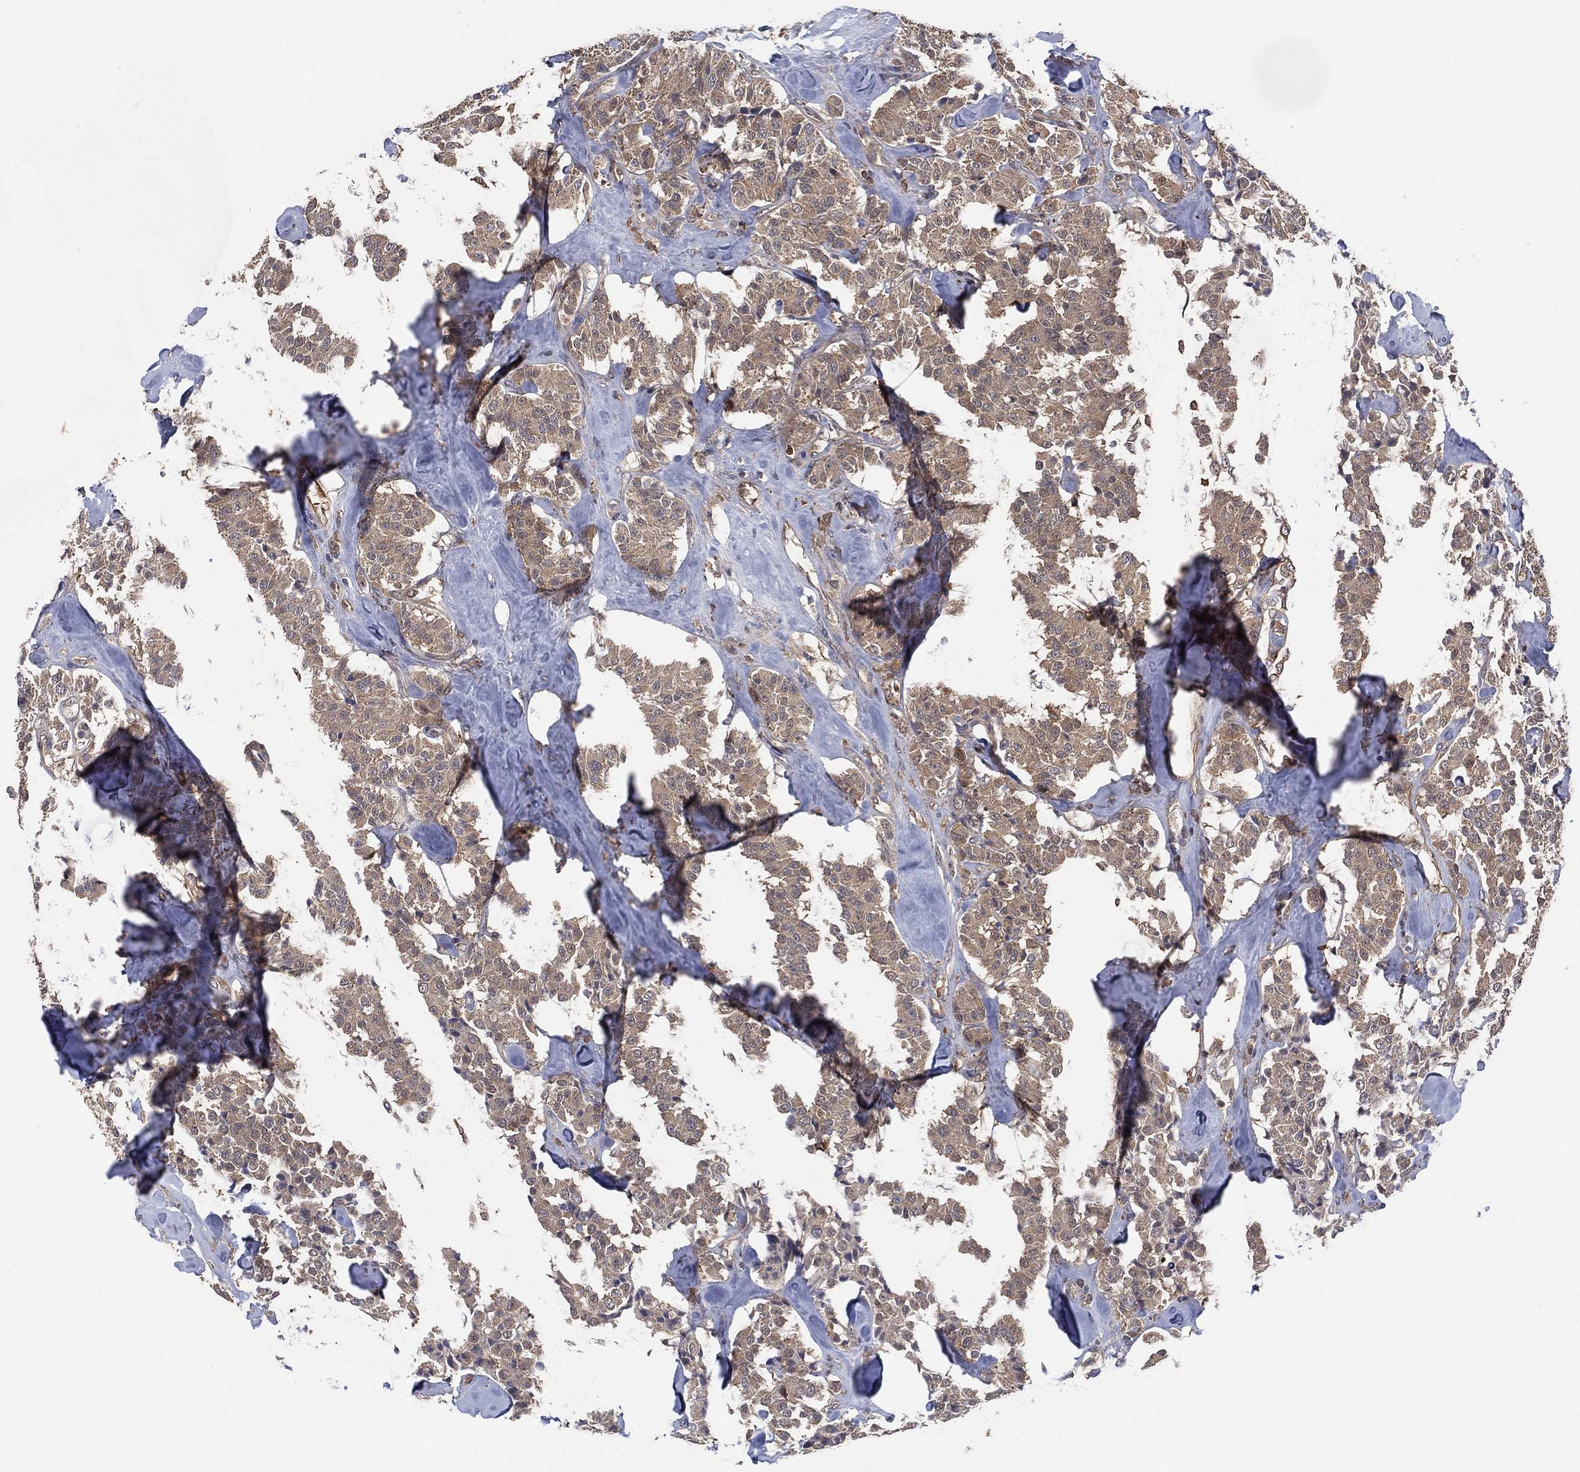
{"staining": {"intensity": "weak", "quantity": ">75%", "location": "cytoplasmic/membranous"}, "tissue": "carcinoid", "cell_type": "Tumor cells", "image_type": "cancer", "snomed": [{"axis": "morphology", "description": "Carcinoid, malignant, NOS"}, {"axis": "topography", "description": "Pancreas"}], "caption": "Carcinoid was stained to show a protein in brown. There is low levels of weak cytoplasmic/membranous positivity in about >75% of tumor cells.", "gene": "PSMG4", "patient": {"sex": "male", "age": 41}}